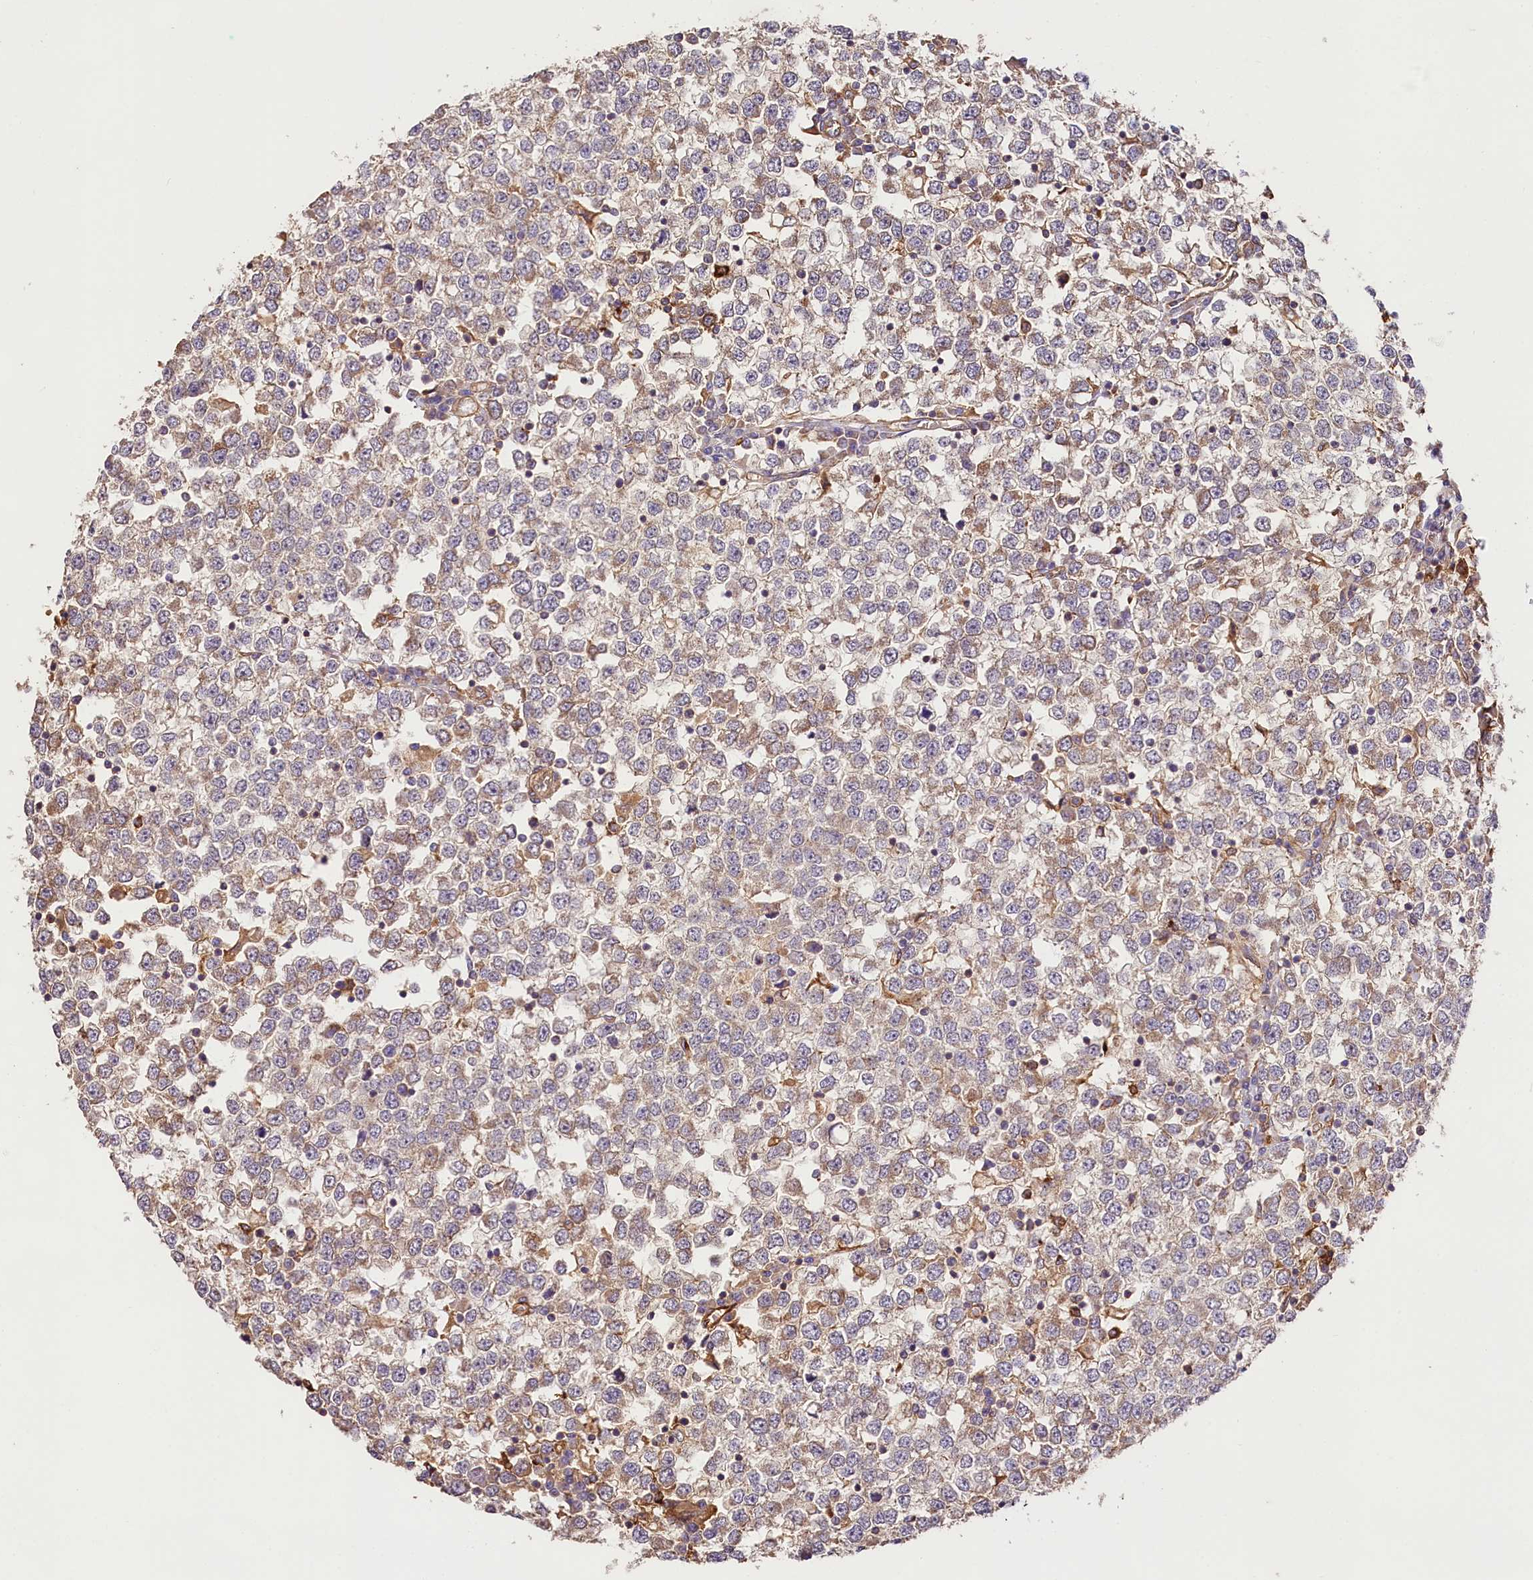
{"staining": {"intensity": "weak", "quantity": "25%-75%", "location": "cytoplasmic/membranous"}, "tissue": "testis cancer", "cell_type": "Tumor cells", "image_type": "cancer", "snomed": [{"axis": "morphology", "description": "Seminoma, NOS"}, {"axis": "topography", "description": "Testis"}], "caption": "The micrograph exhibits a brown stain indicating the presence of a protein in the cytoplasmic/membranous of tumor cells in seminoma (testis).", "gene": "CSAD", "patient": {"sex": "male", "age": 65}}